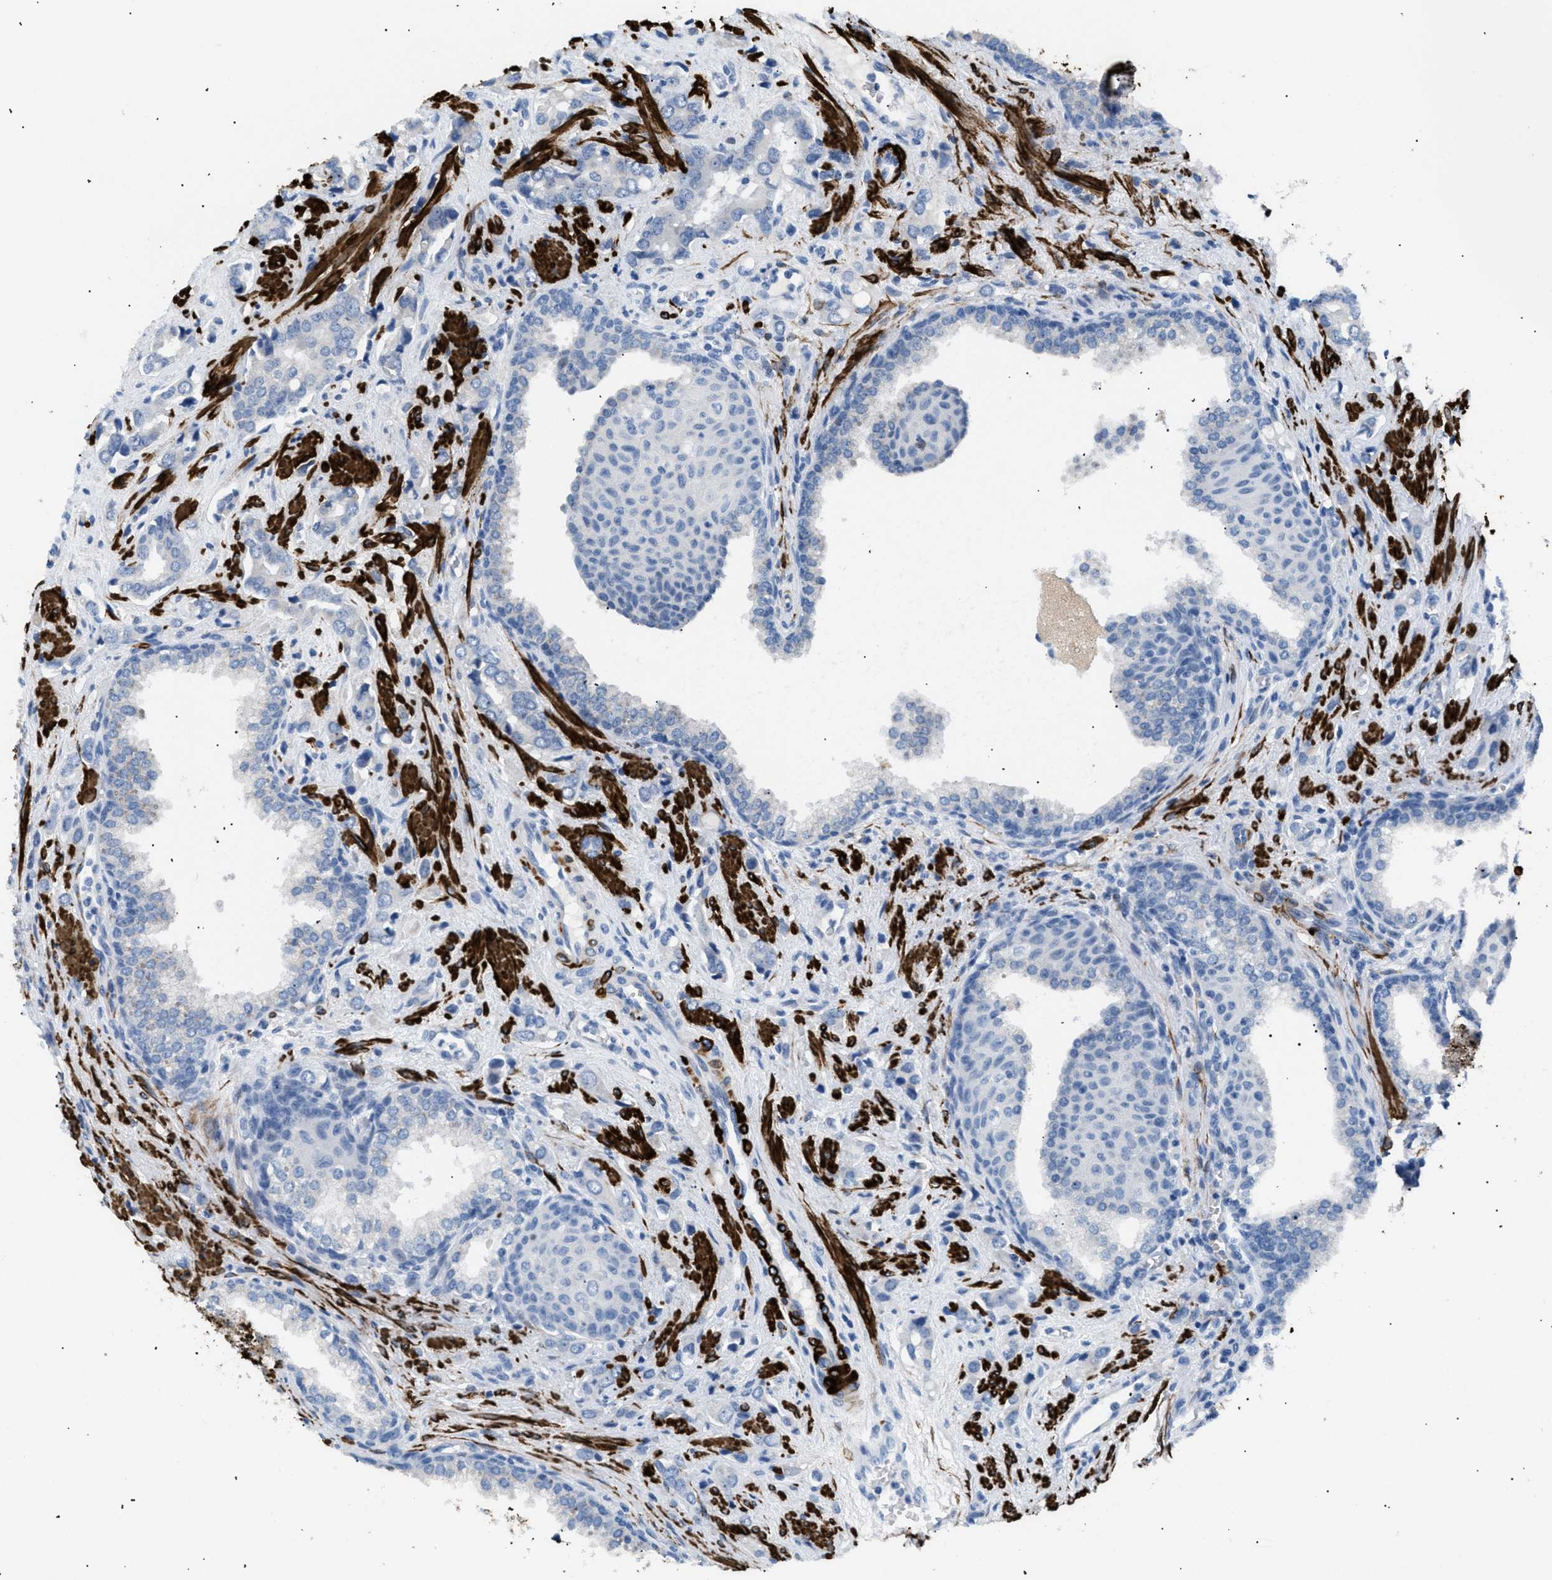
{"staining": {"intensity": "negative", "quantity": "none", "location": "none"}, "tissue": "prostate cancer", "cell_type": "Tumor cells", "image_type": "cancer", "snomed": [{"axis": "morphology", "description": "Adenocarcinoma, High grade"}, {"axis": "topography", "description": "Prostate"}], "caption": "Immunohistochemical staining of prostate cancer reveals no significant positivity in tumor cells.", "gene": "ICA1", "patient": {"sex": "male", "age": 52}}